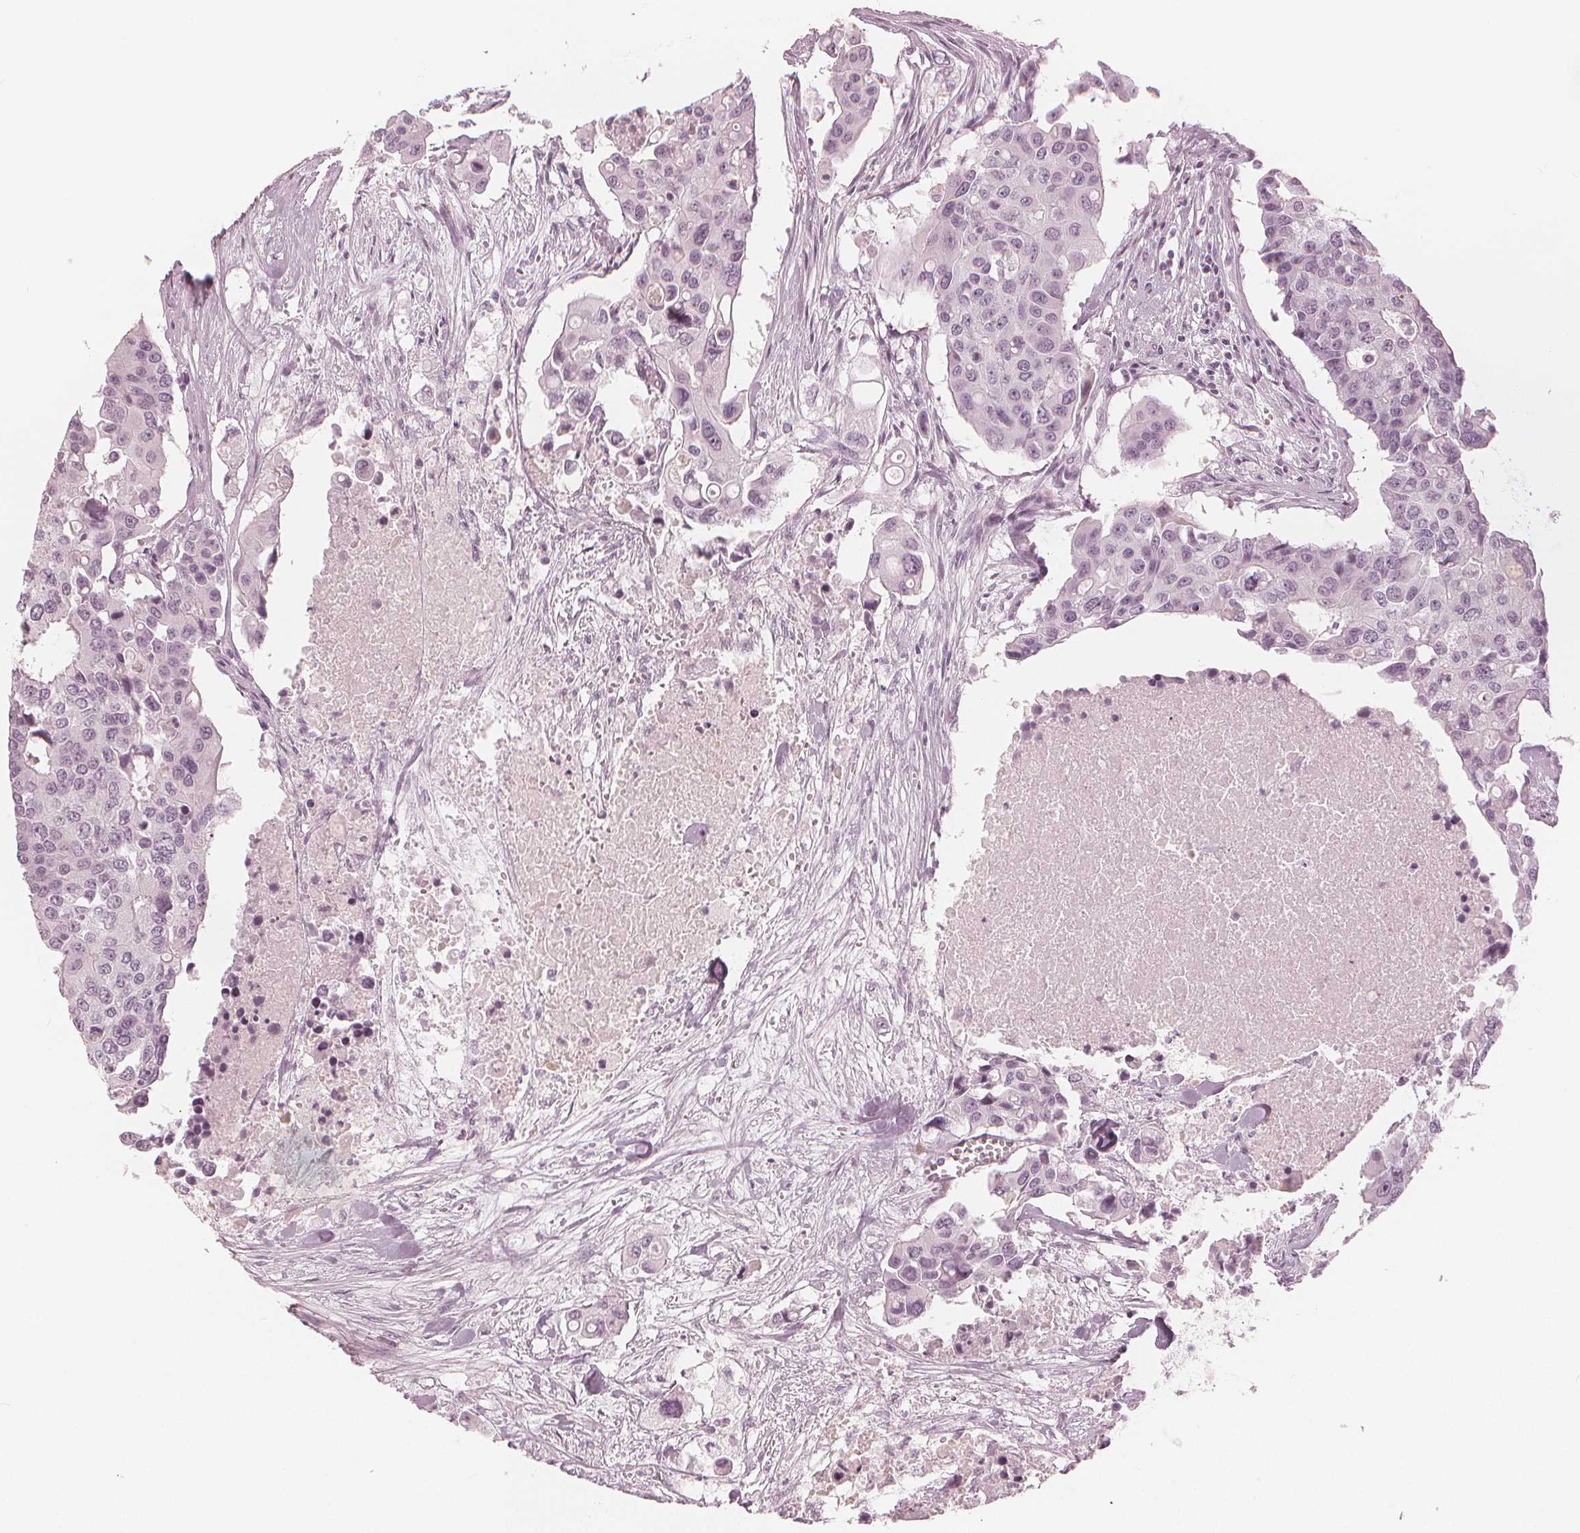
{"staining": {"intensity": "negative", "quantity": "none", "location": "none"}, "tissue": "colorectal cancer", "cell_type": "Tumor cells", "image_type": "cancer", "snomed": [{"axis": "morphology", "description": "Adenocarcinoma, NOS"}, {"axis": "topography", "description": "Colon"}], "caption": "Tumor cells show no significant staining in colorectal adenocarcinoma.", "gene": "PAEP", "patient": {"sex": "male", "age": 77}}